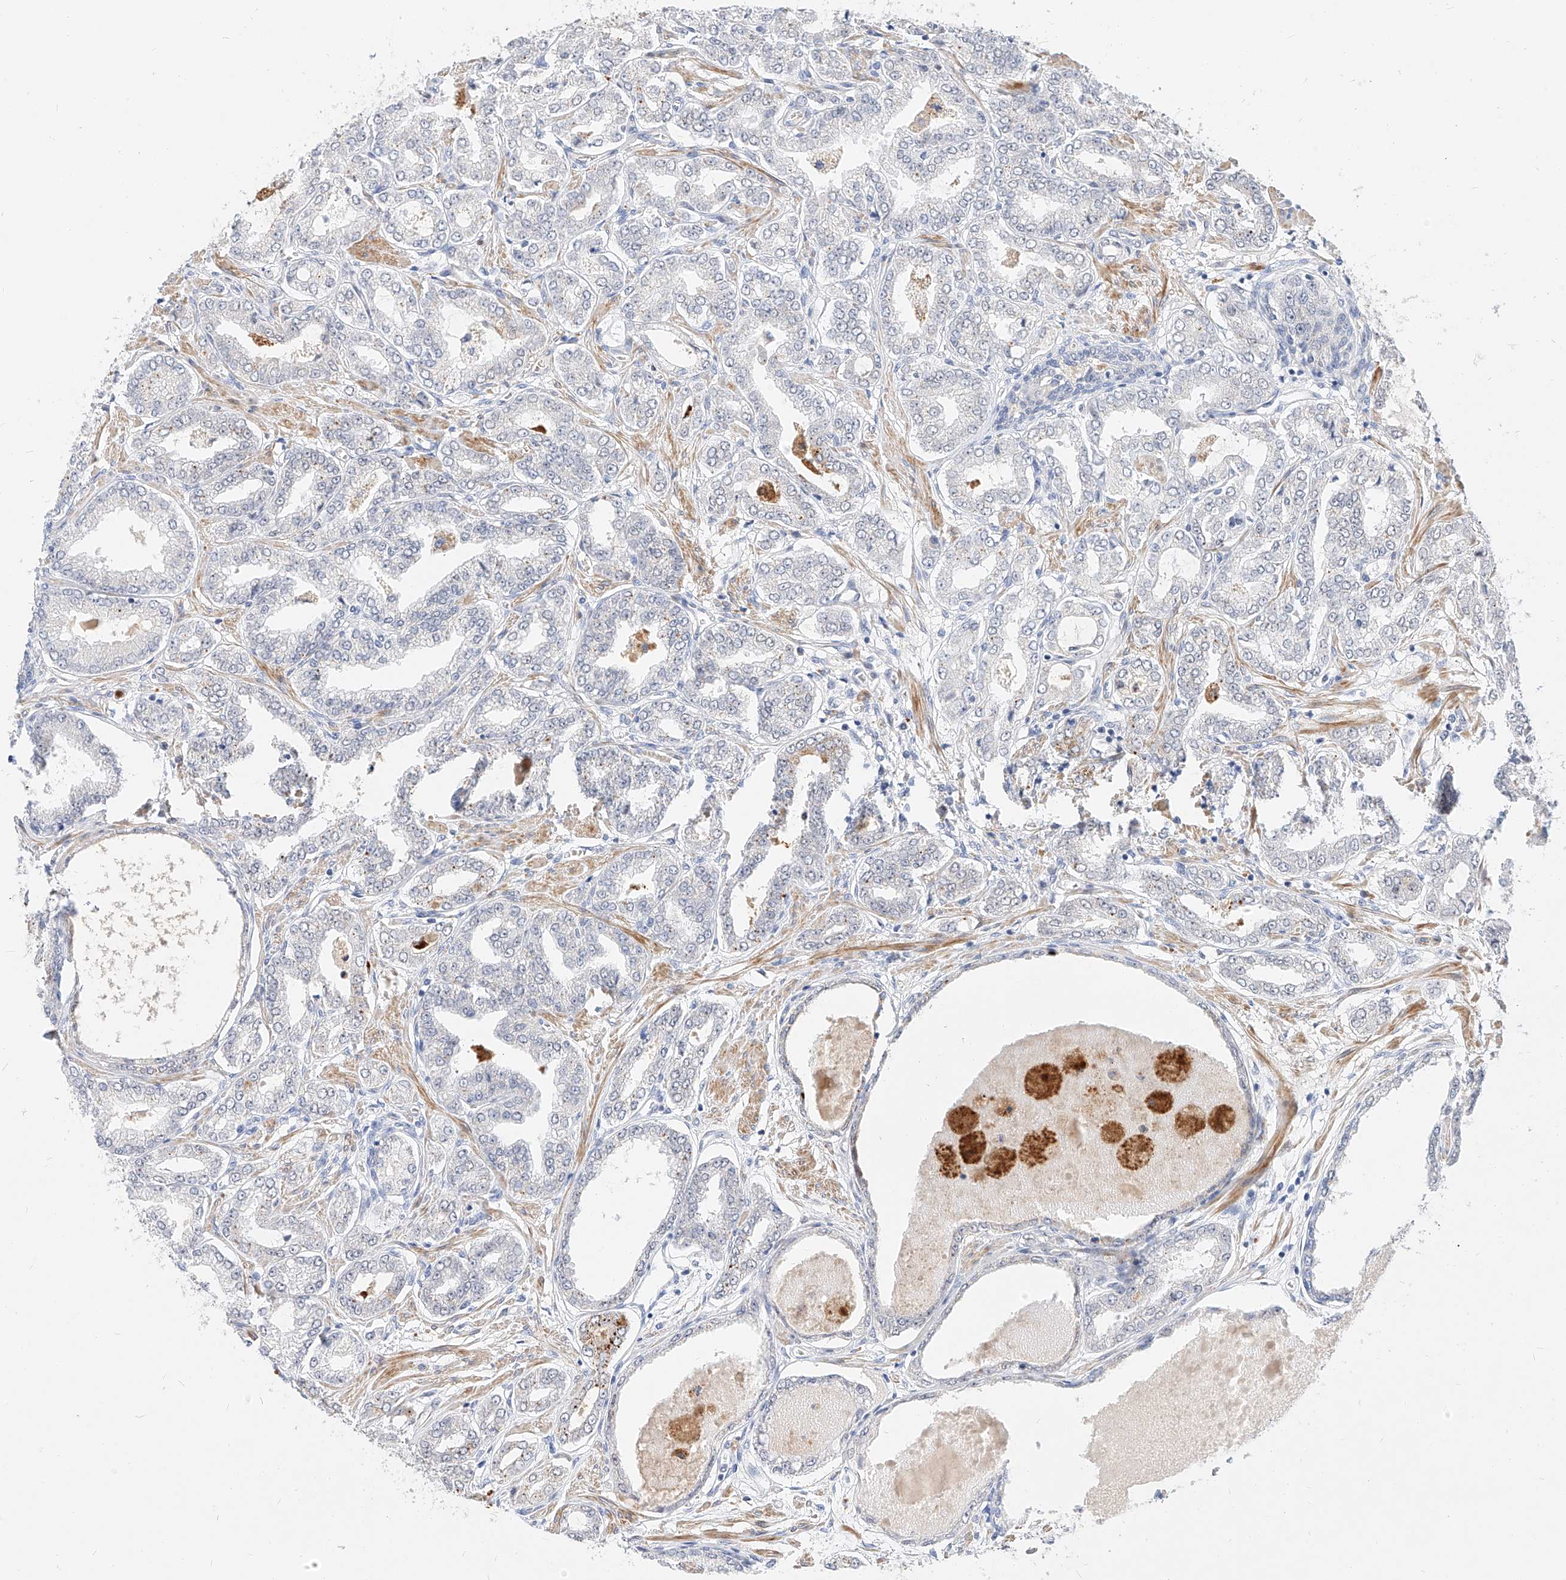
{"staining": {"intensity": "negative", "quantity": "none", "location": "none"}, "tissue": "prostate cancer", "cell_type": "Tumor cells", "image_type": "cancer", "snomed": [{"axis": "morphology", "description": "Adenocarcinoma, Low grade"}, {"axis": "topography", "description": "Prostate"}], "caption": "Protein analysis of low-grade adenocarcinoma (prostate) reveals no significant staining in tumor cells.", "gene": "CBX8", "patient": {"sex": "male", "age": 63}}